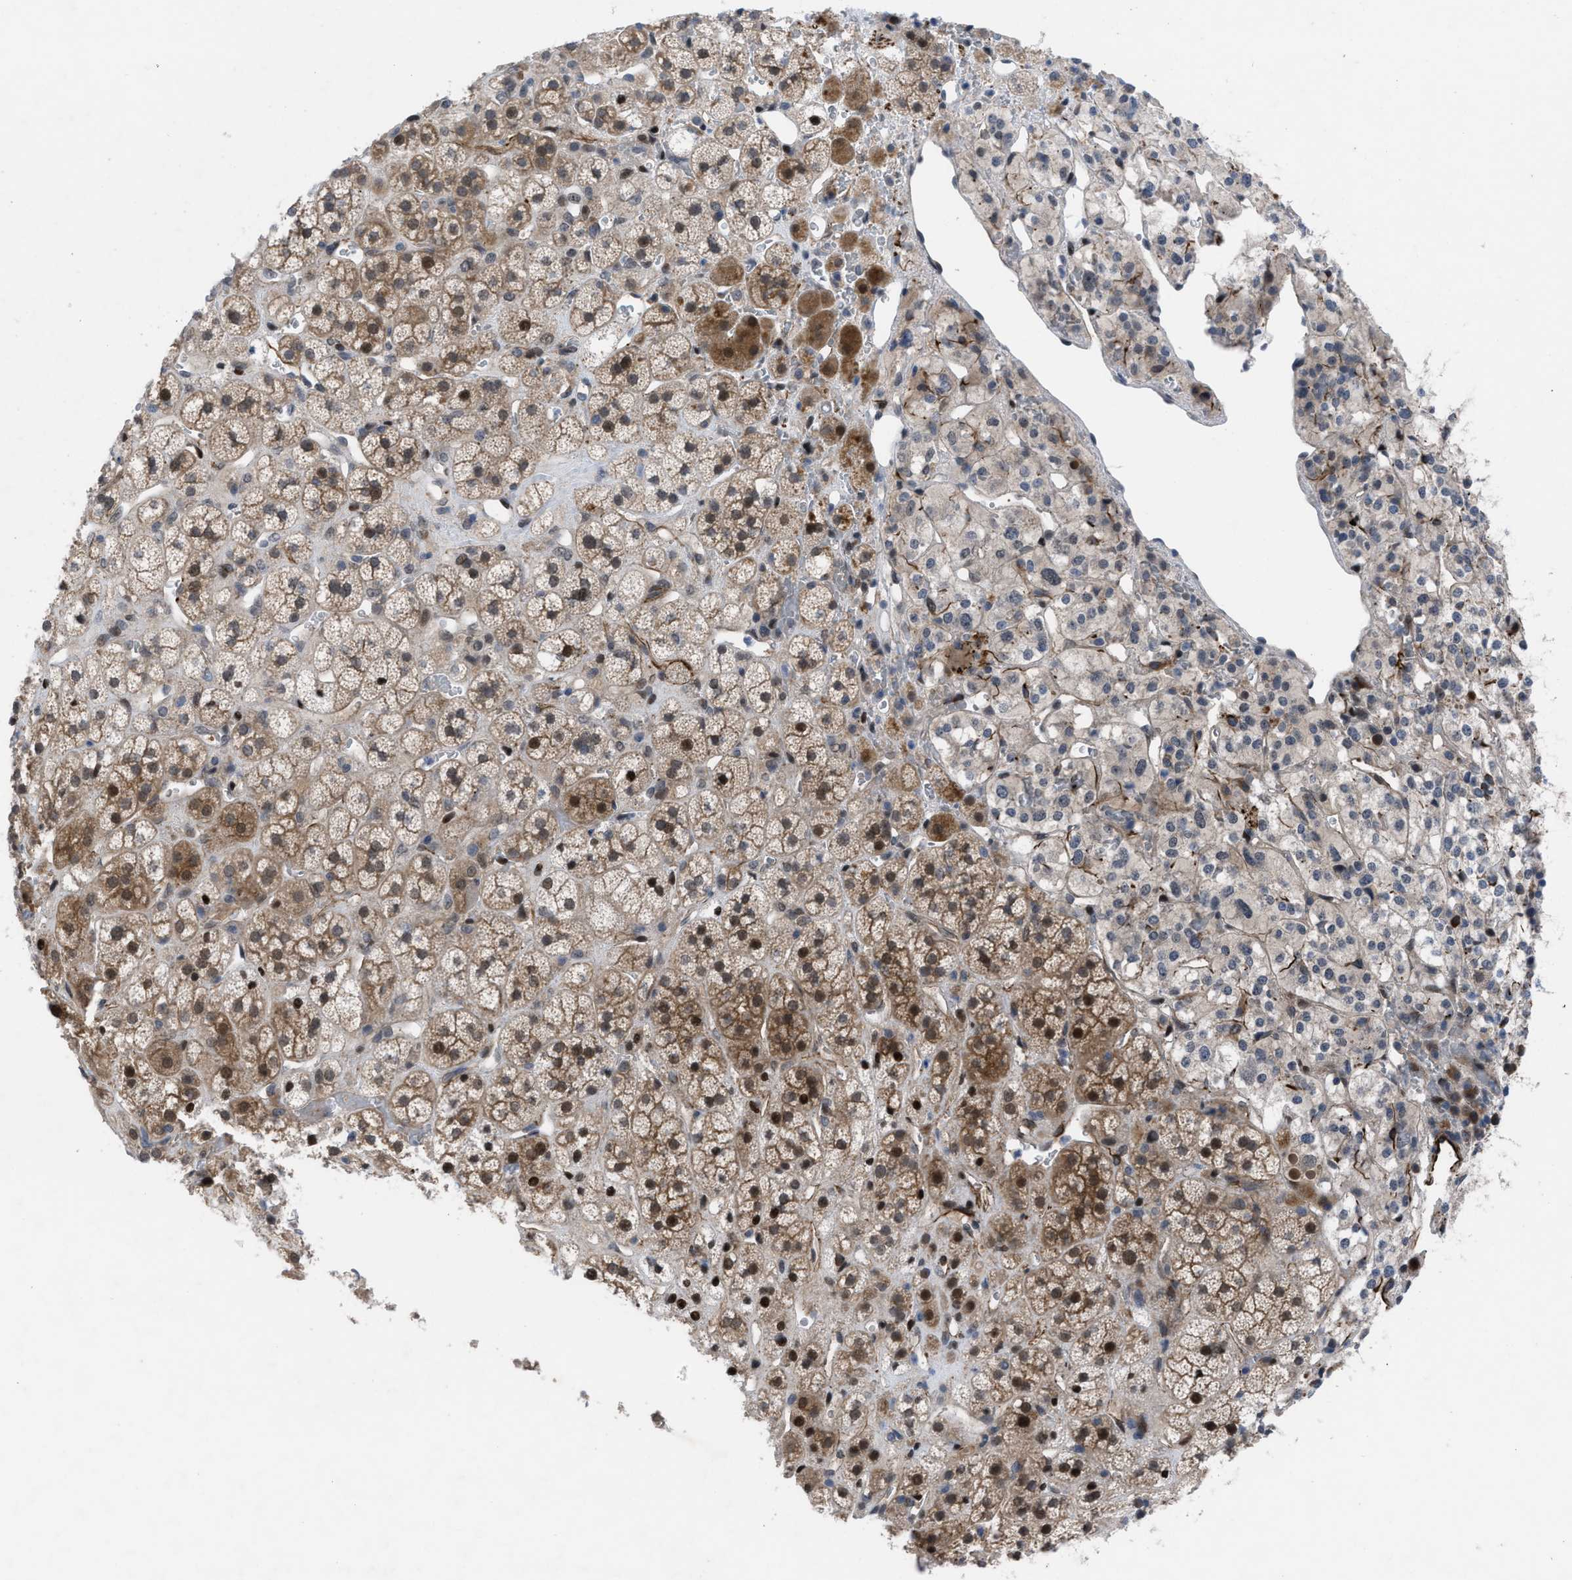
{"staining": {"intensity": "moderate", "quantity": ">75%", "location": "cytoplasmic/membranous,nuclear"}, "tissue": "adrenal gland", "cell_type": "Glandular cells", "image_type": "normal", "snomed": [{"axis": "morphology", "description": "Normal tissue, NOS"}, {"axis": "topography", "description": "Adrenal gland"}], "caption": "Protein expression by immunohistochemistry (IHC) displays moderate cytoplasmic/membranous,nuclear expression in approximately >75% of glandular cells in benign adrenal gland.", "gene": "IL17RE", "patient": {"sex": "male", "age": 56}}